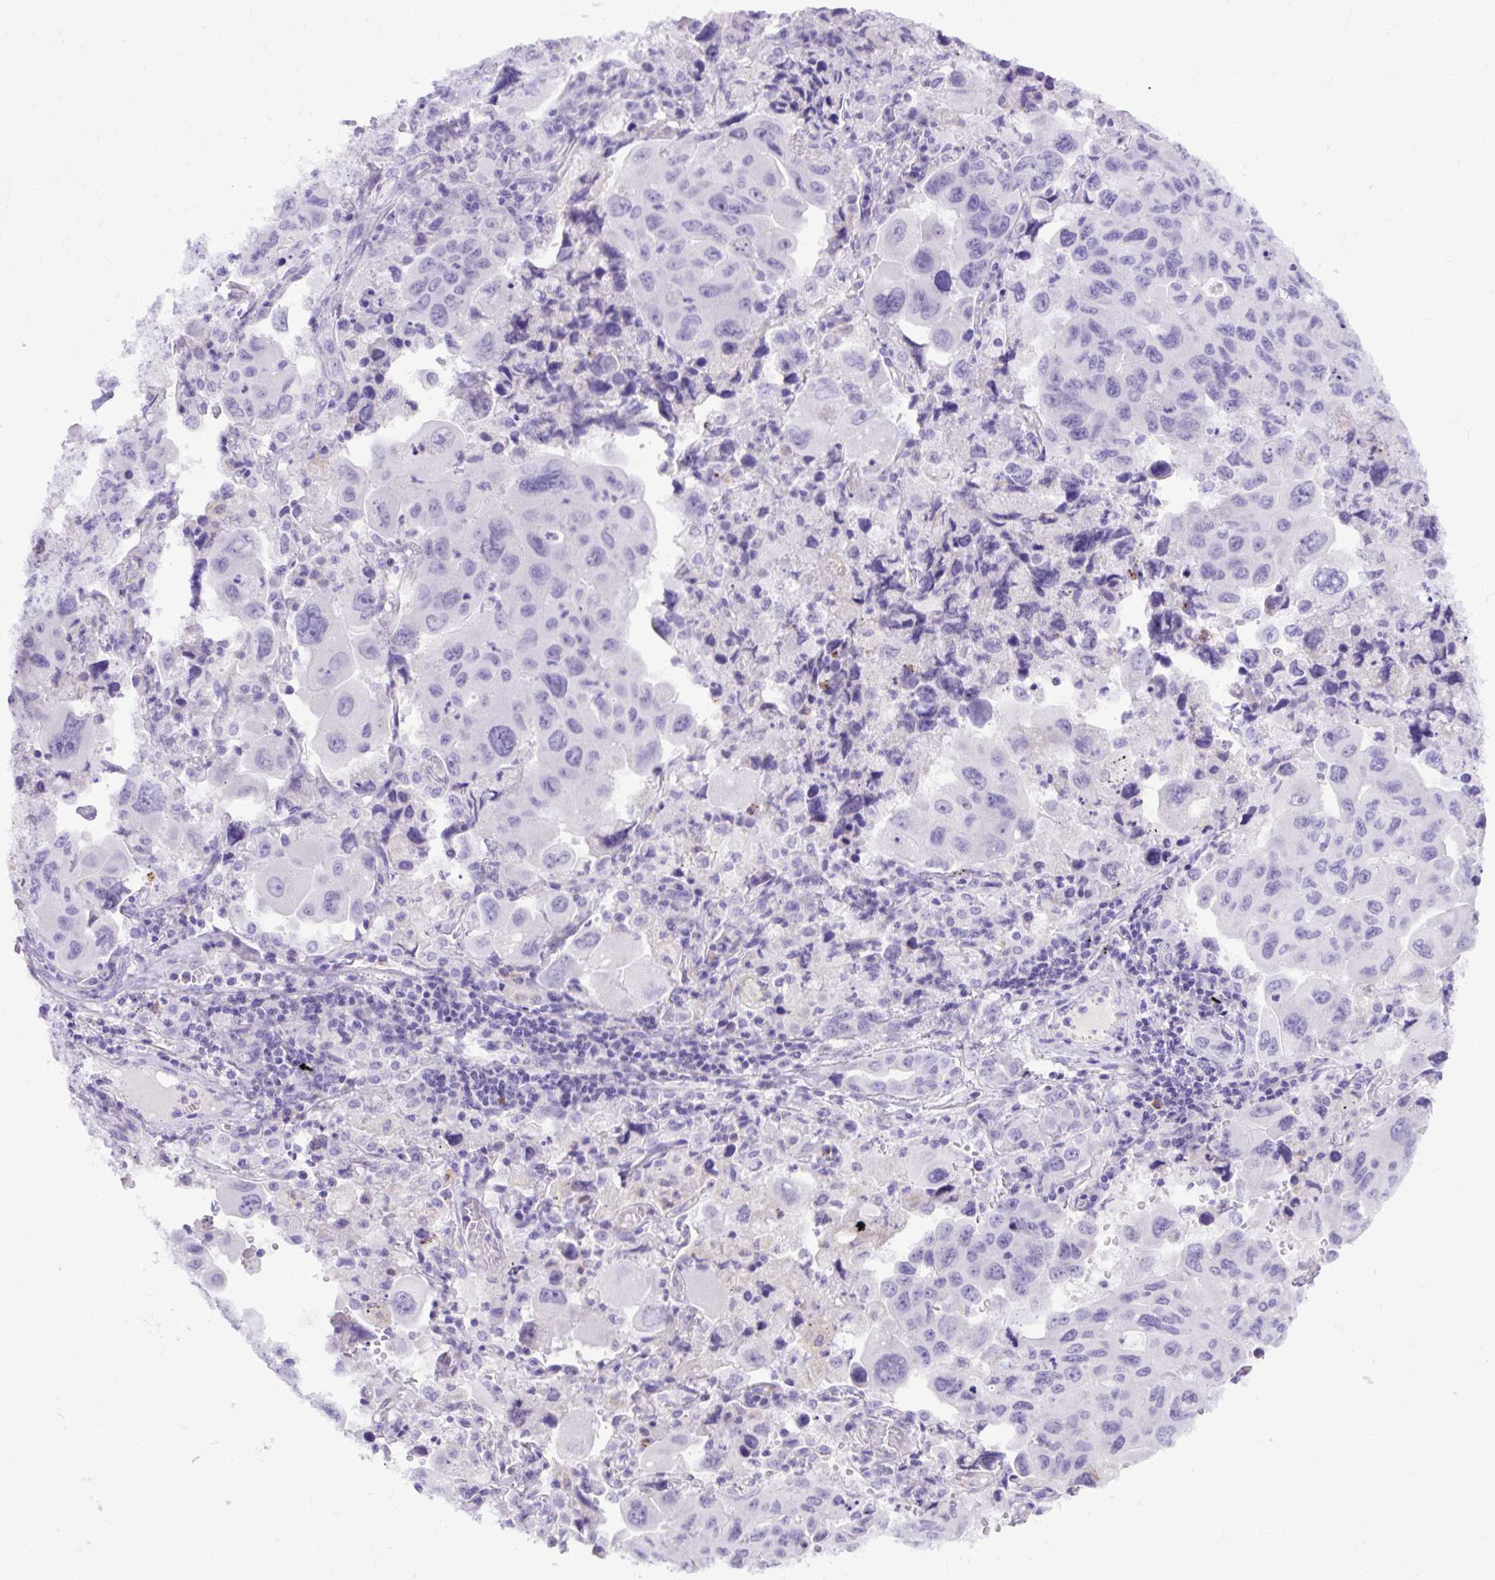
{"staining": {"intensity": "negative", "quantity": "none", "location": "none"}, "tissue": "lung cancer", "cell_type": "Tumor cells", "image_type": "cancer", "snomed": [{"axis": "morphology", "description": "Adenocarcinoma, NOS"}, {"axis": "topography", "description": "Lung"}], "caption": "This micrograph is of lung cancer stained with IHC to label a protein in brown with the nuclei are counter-stained blue. There is no expression in tumor cells. (DAB (3,3'-diaminobenzidine) IHC, high magnification).", "gene": "SPTBN5", "patient": {"sex": "male", "age": 64}}